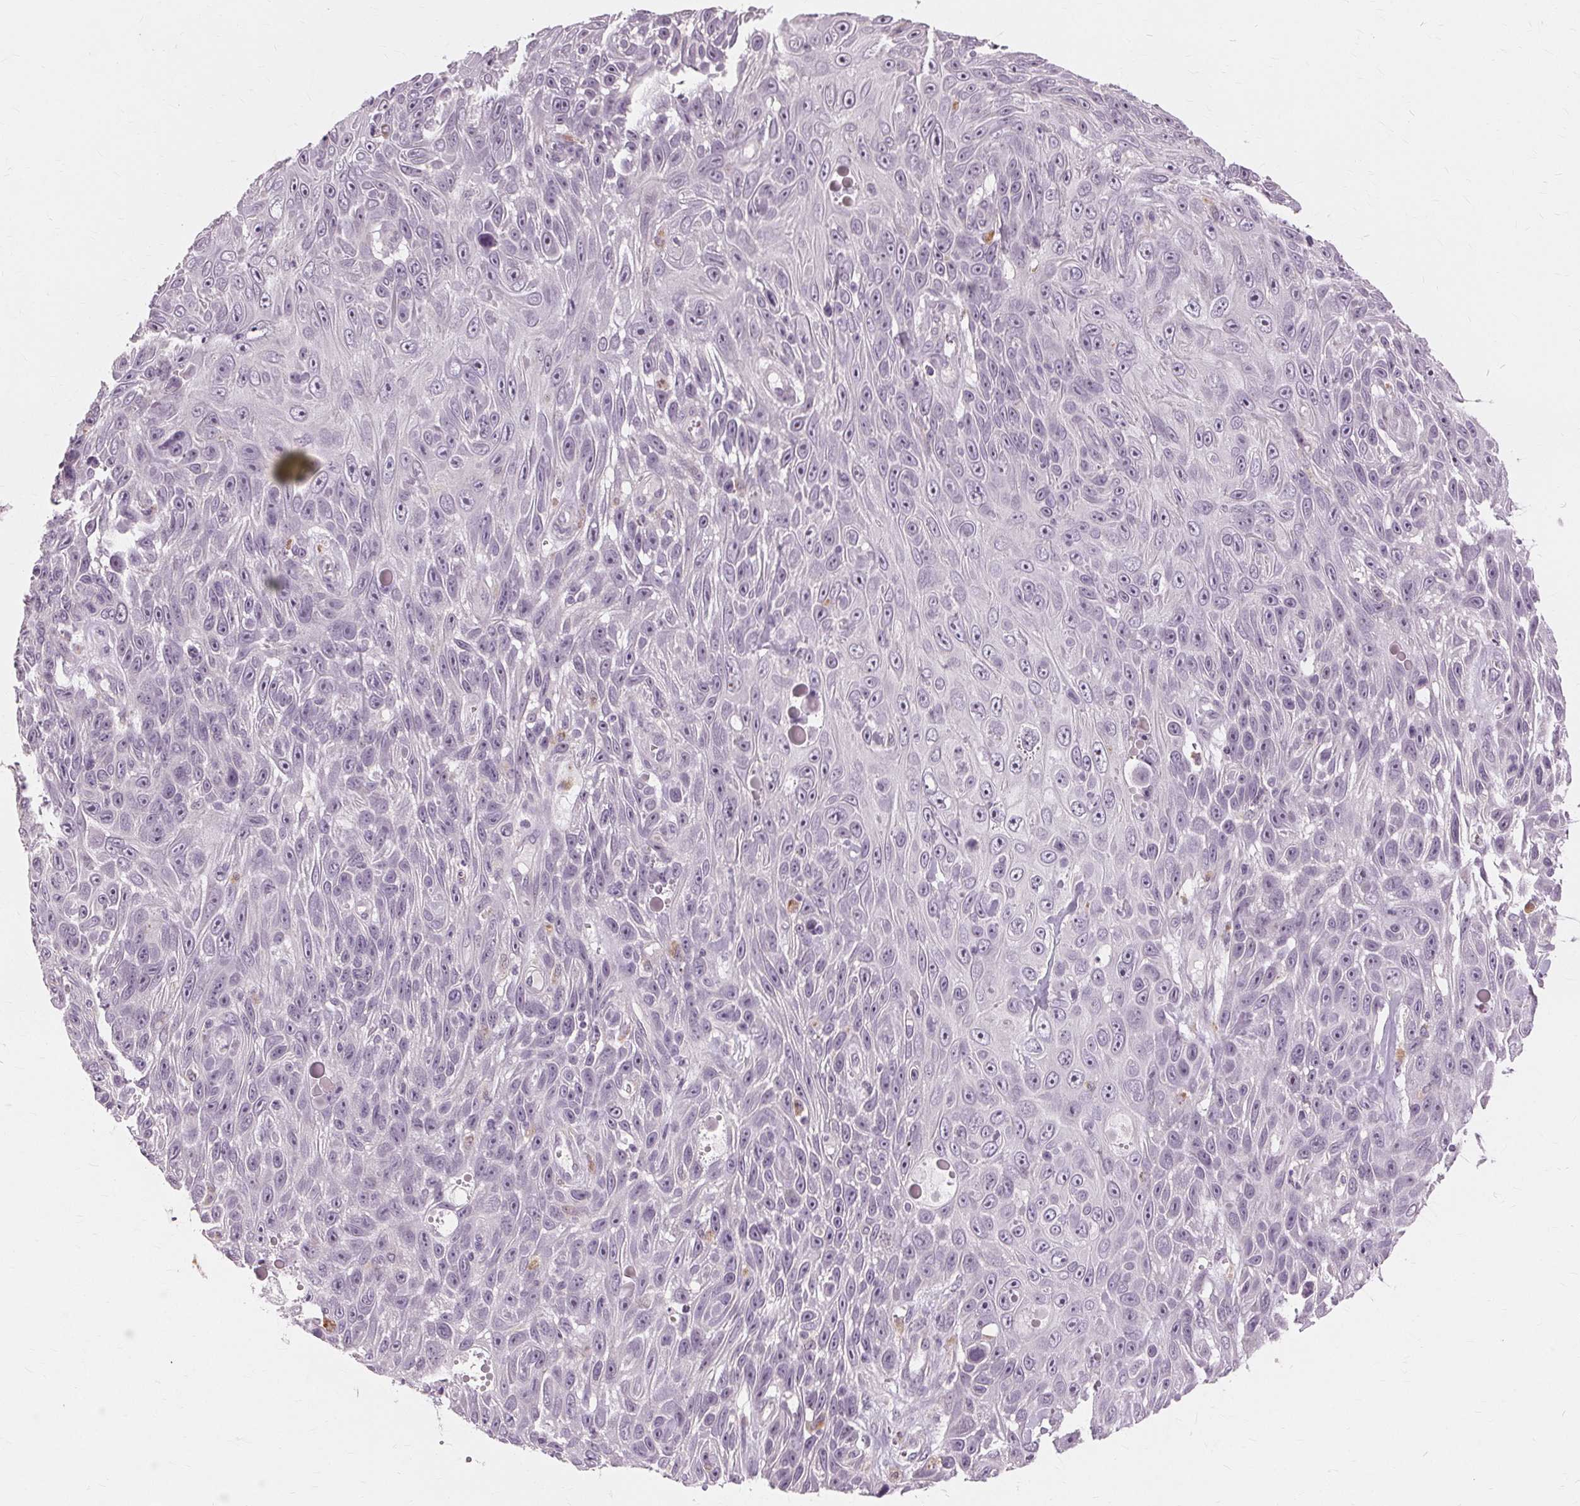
{"staining": {"intensity": "negative", "quantity": "none", "location": "none"}, "tissue": "skin cancer", "cell_type": "Tumor cells", "image_type": "cancer", "snomed": [{"axis": "morphology", "description": "Squamous cell carcinoma, NOS"}, {"axis": "topography", "description": "Skin"}], "caption": "Tumor cells show no significant positivity in skin cancer. (DAB immunohistochemistry, high magnification).", "gene": "SIGLEC6", "patient": {"sex": "male", "age": 82}}